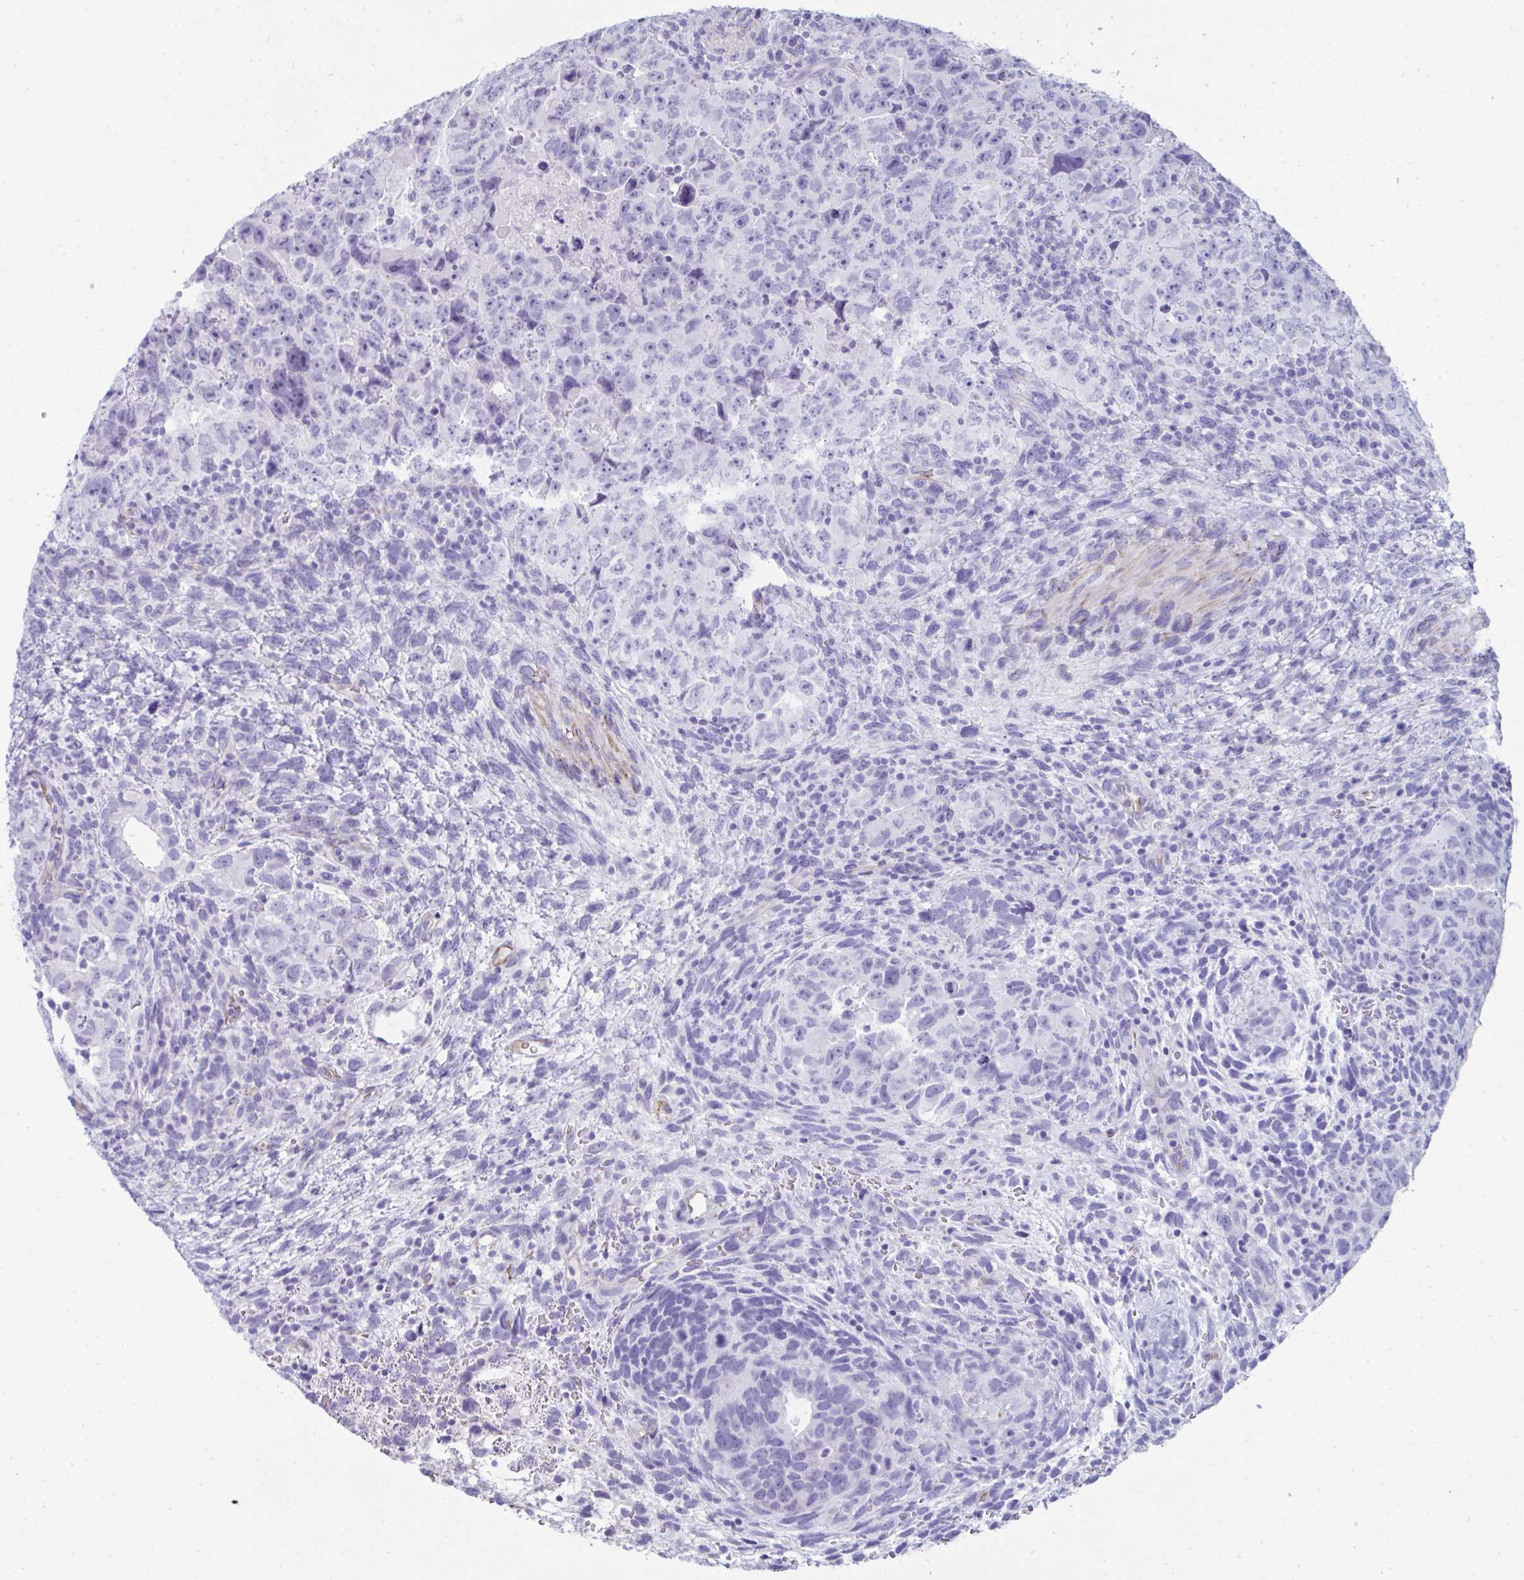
{"staining": {"intensity": "negative", "quantity": "none", "location": "none"}, "tissue": "testis cancer", "cell_type": "Tumor cells", "image_type": "cancer", "snomed": [{"axis": "morphology", "description": "Carcinoma, Embryonal, NOS"}, {"axis": "topography", "description": "Testis"}], "caption": "The IHC photomicrograph has no significant staining in tumor cells of testis embryonal carcinoma tissue.", "gene": "UBL3", "patient": {"sex": "male", "age": 24}}